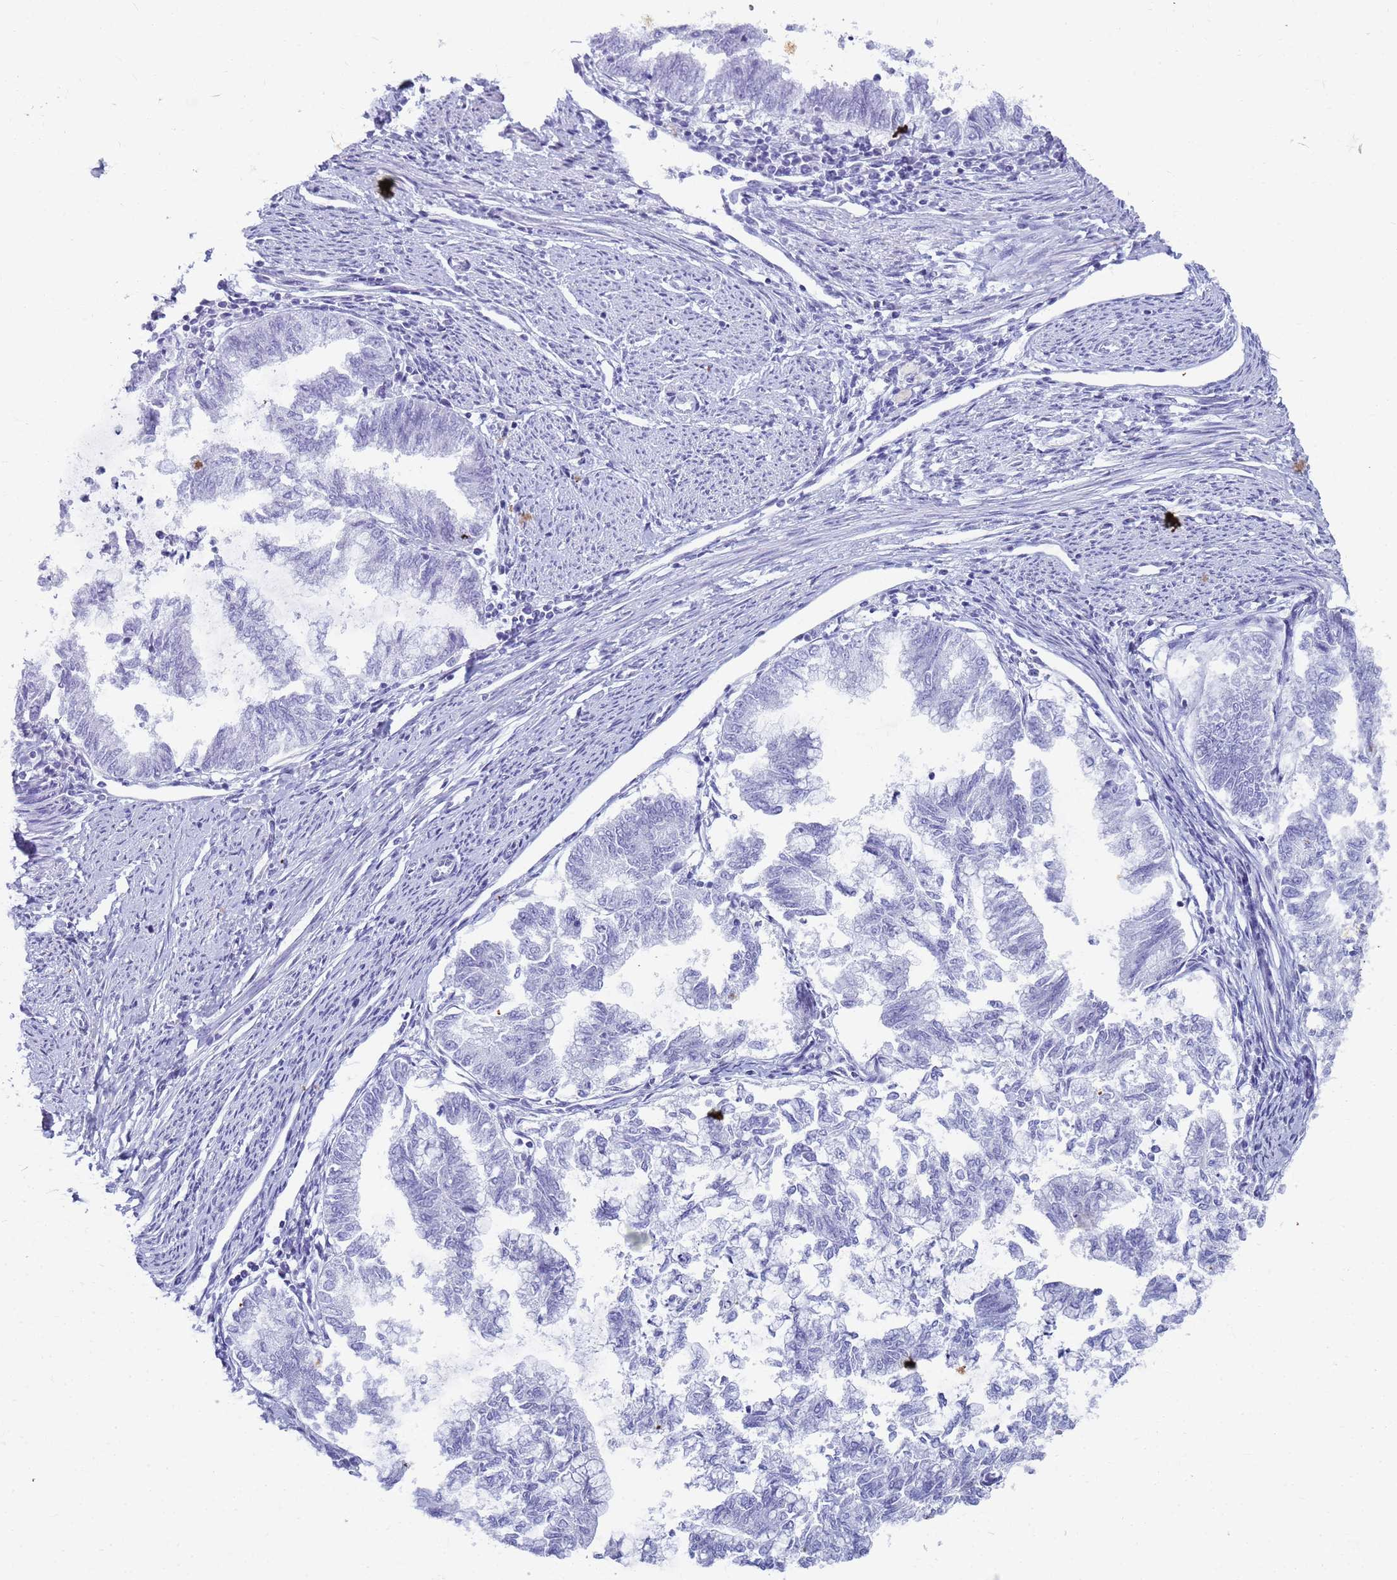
{"staining": {"intensity": "negative", "quantity": "none", "location": "none"}, "tissue": "endometrial cancer", "cell_type": "Tumor cells", "image_type": "cancer", "snomed": [{"axis": "morphology", "description": "Adenocarcinoma, NOS"}, {"axis": "topography", "description": "Endometrium"}], "caption": "Tumor cells show no significant expression in endometrial cancer (adenocarcinoma). (DAB immunohistochemistry with hematoxylin counter stain).", "gene": "SLC7A9", "patient": {"sex": "female", "age": 79}}